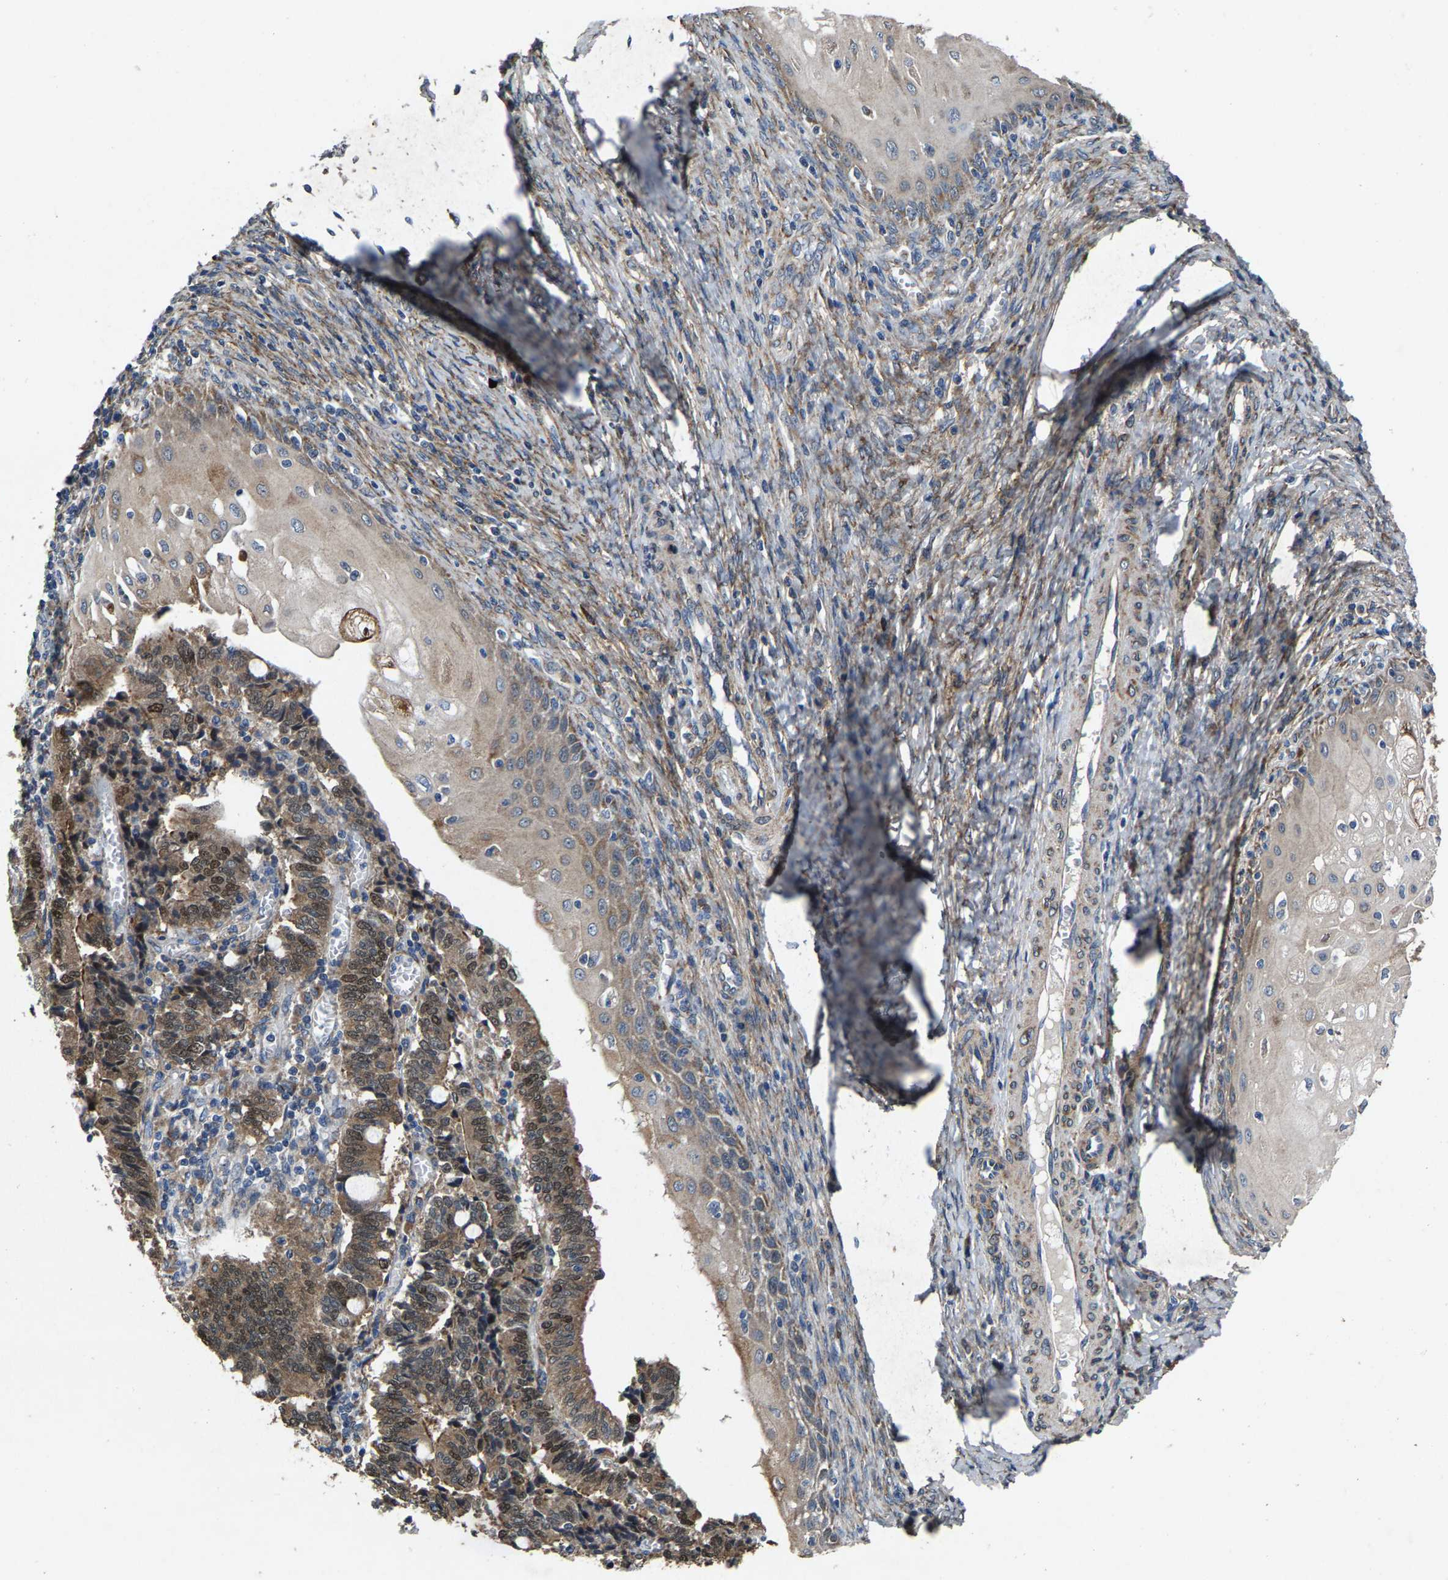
{"staining": {"intensity": "moderate", "quantity": ">75%", "location": "cytoplasmic/membranous,nuclear"}, "tissue": "cervical cancer", "cell_type": "Tumor cells", "image_type": "cancer", "snomed": [{"axis": "morphology", "description": "Adenocarcinoma, NOS"}, {"axis": "topography", "description": "Cervix"}], "caption": "The photomicrograph shows a brown stain indicating the presence of a protein in the cytoplasmic/membranous and nuclear of tumor cells in cervical cancer (adenocarcinoma).", "gene": "PDP1", "patient": {"sex": "female", "age": 44}}